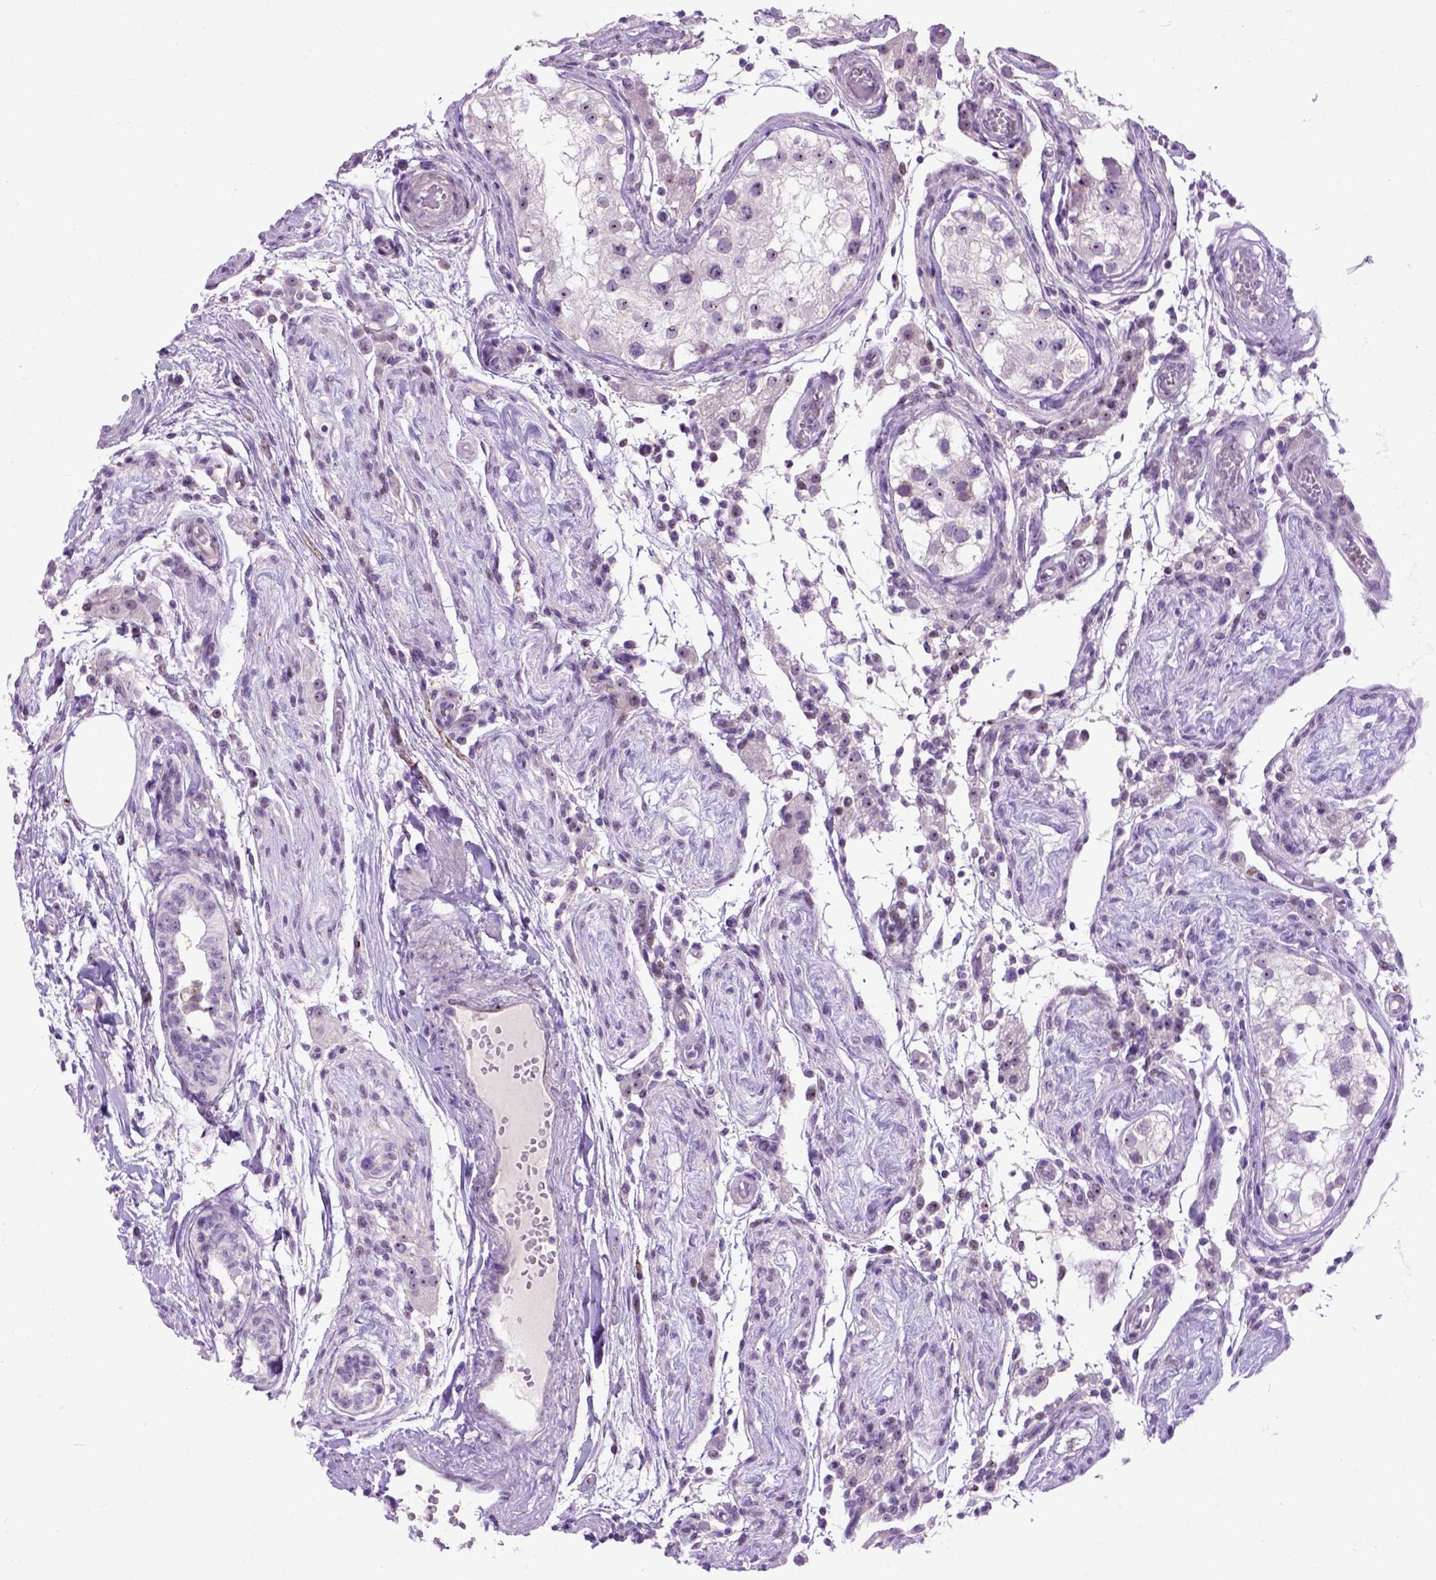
{"staining": {"intensity": "negative", "quantity": "none", "location": "none"}, "tissue": "testis", "cell_type": "Cells in seminiferous ducts", "image_type": "normal", "snomed": [{"axis": "morphology", "description": "Normal tissue, NOS"}, {"axis": "morphology", "description": "Seminoma, NOS"}, {"axis": "topography", "description": "Testis"}], "caption": "Immunohistochemistry micrograph of unremarkable human testis stained for a protein (brown), which demonstrates no expression in cells in seminiferous ducts. (DAB immunohistochemistry, high magnification).", "gene": "MAPT", "patient": {"sex": "male", "age": 29}}